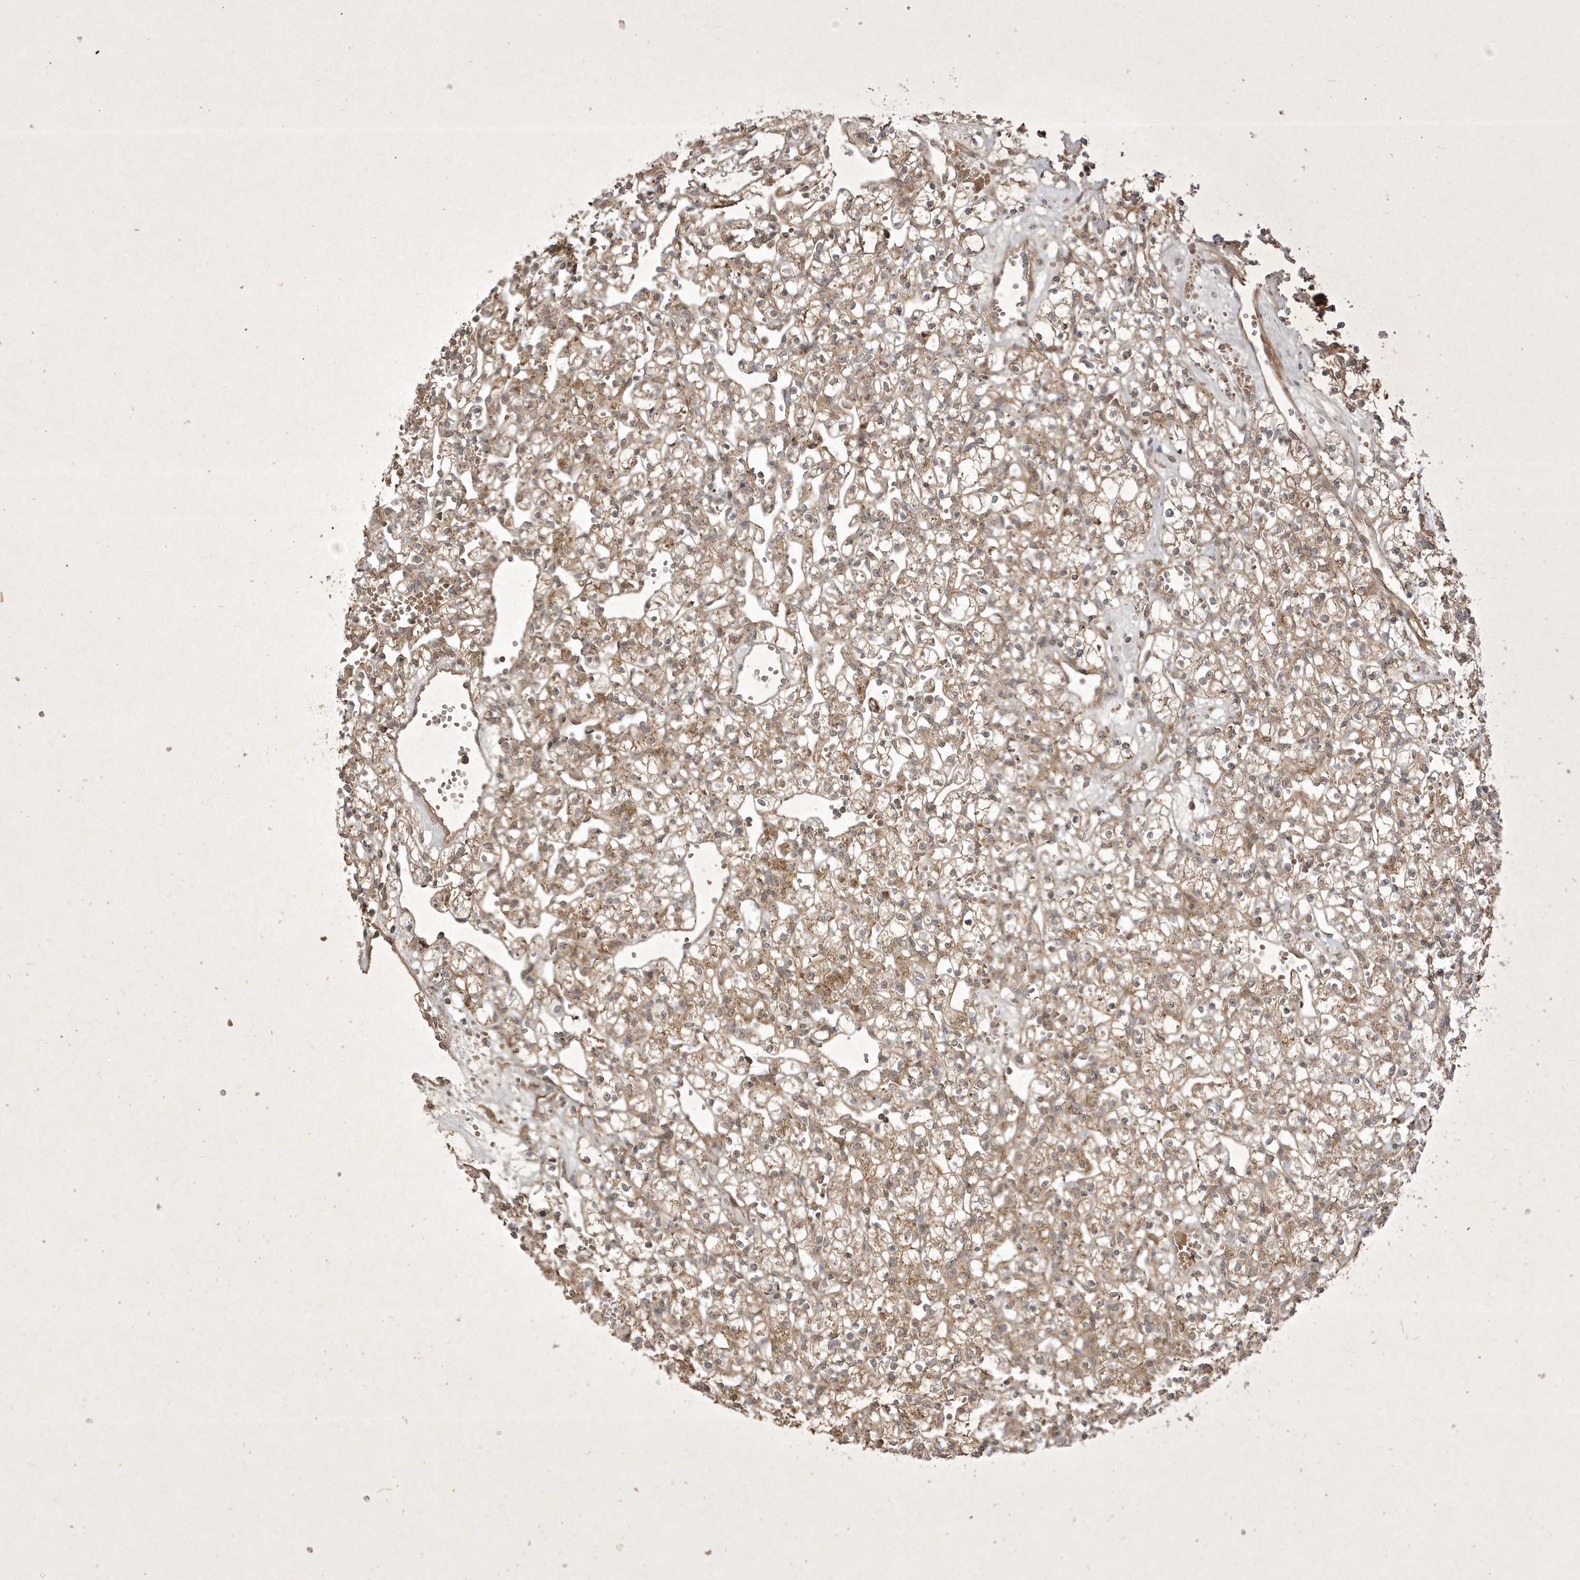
{"staining": {"intensity": "weak", "quantity": ">75%", "location": "cytoplasmic/membranous"}, "tissue": "renal cancer", "cell_type": "Tumor cells", "image_type": "cancer", "snomed": [{"axis": "morphology", "description": "Adenocarcinoma, NOS"}, {"axis": "topography", "description": "Kidney"}], "caption": "A brown stain highlights weak cytoplasmic/membranous staining of a protein in human adenocarcinoma (renal) tumor cells.", "gene": "FAM83C", "patient": {"sex": "female", "age": 59}}